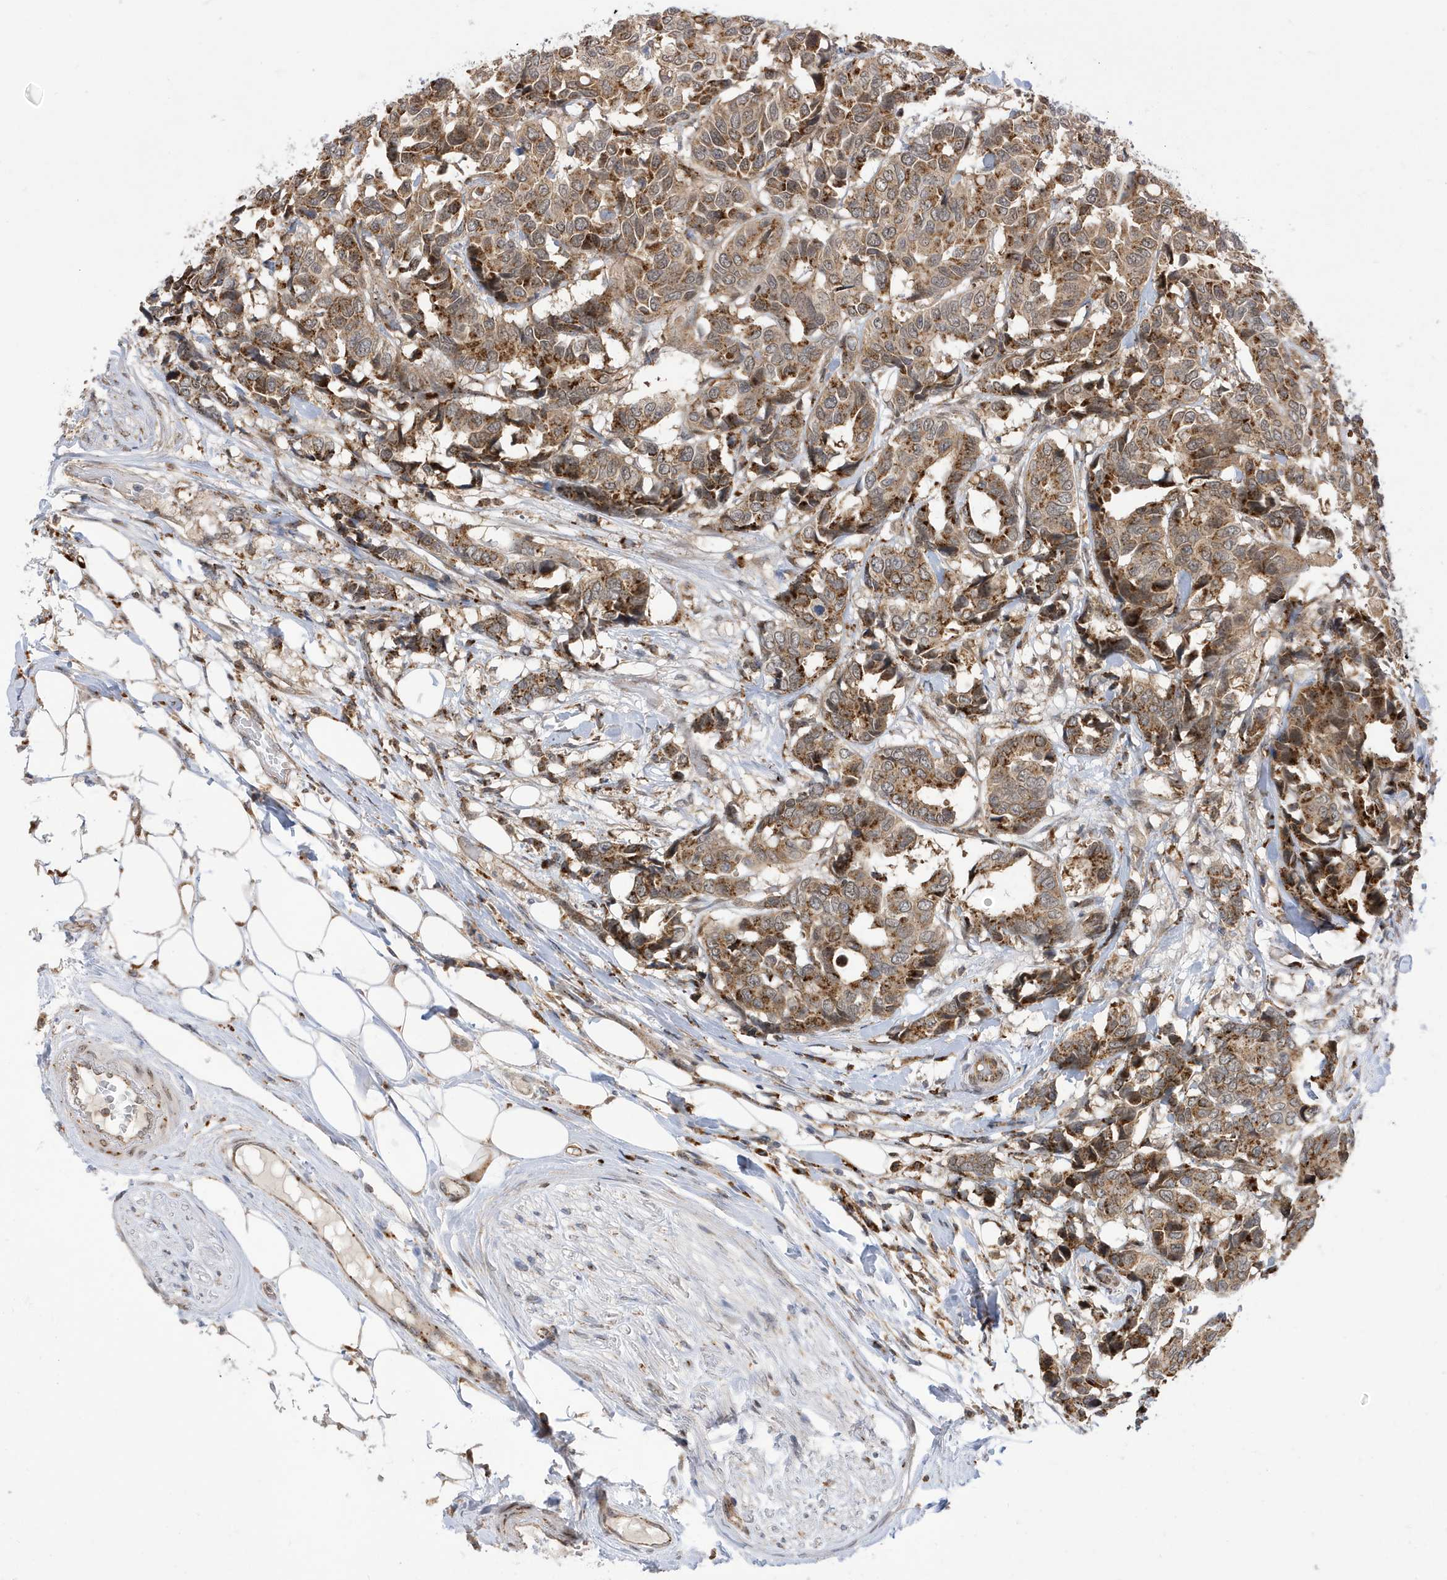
{"staining": {"intensity": "moderate", "quantity": ">75%", "location": "cytoplasmic/membranous"}, "tissue": "breast cancer", "cell_type": "Tumor cells", "image_type": "cancer", "snomed": [{"axis": "morphology", "description": "Duct carcinoma"}, {"axis": "topography", "description": "Breast"}], "caption": "Breast cancer stained with IHC displays moderate cytoplasmic/membranous expression in approximately >75% of tumor cells.", "gene": "ZNF507", "patient": {"sex": "female", "age": 87}}